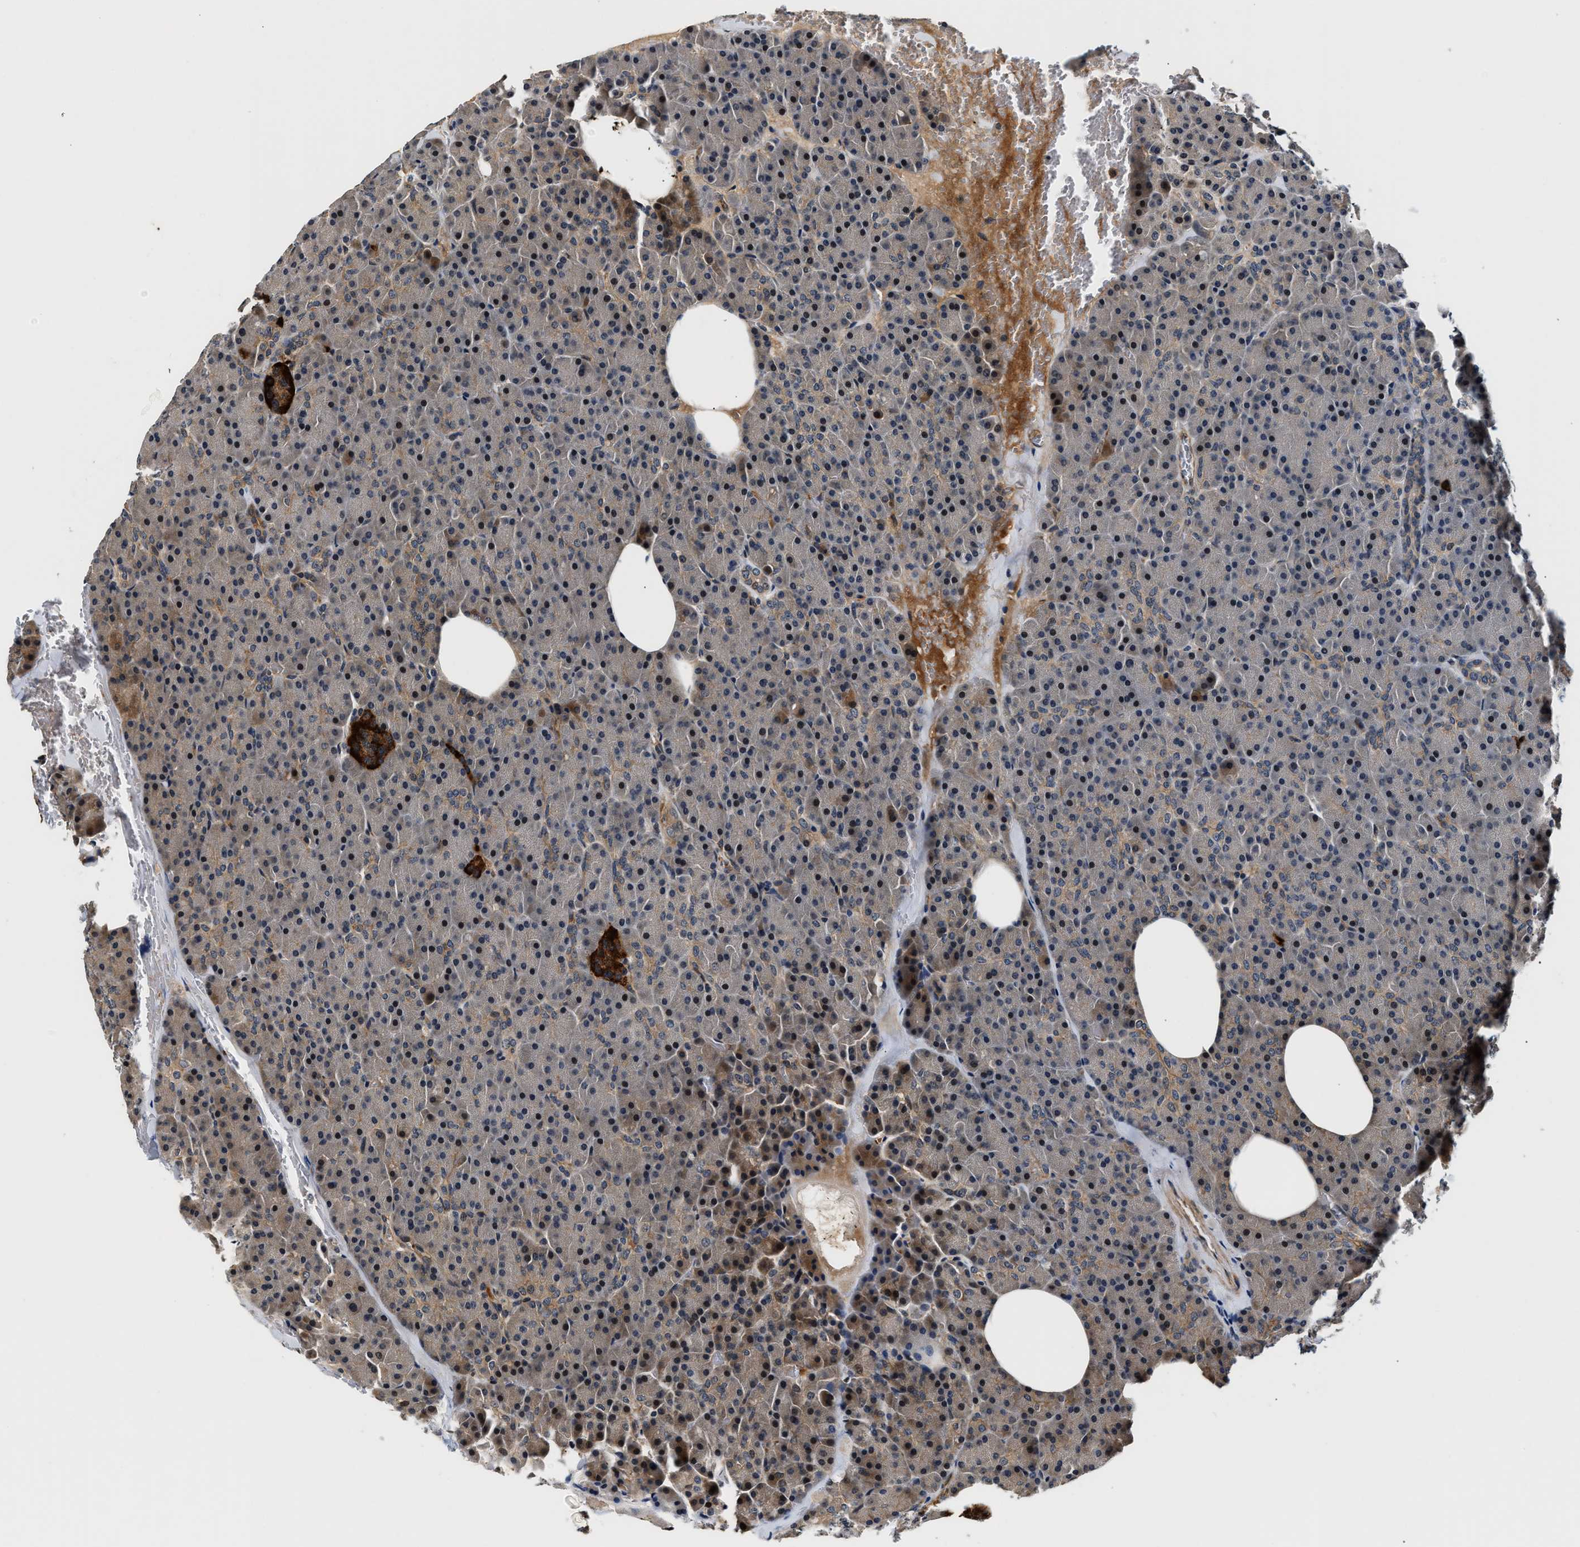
{"staining": {"intensity": "weak", "quantity": "<25%", "location": "cytoplasmic/membranous,nuclear"}, "tissue": "pancreas", "cell_type": "Exocrine glandular cells", "image_type": "normal", "snomed": [{"axis": "morphology", "description": "Normal tissue, NOS"}, {"axis": "topography", "description": "Pancreas"}], "caption": "Image shows no significant protein positivity in exocrine glandular cells of benign pancreas.", "gene": "TUT7", "patient": {"sex": "female", "age": 35}}